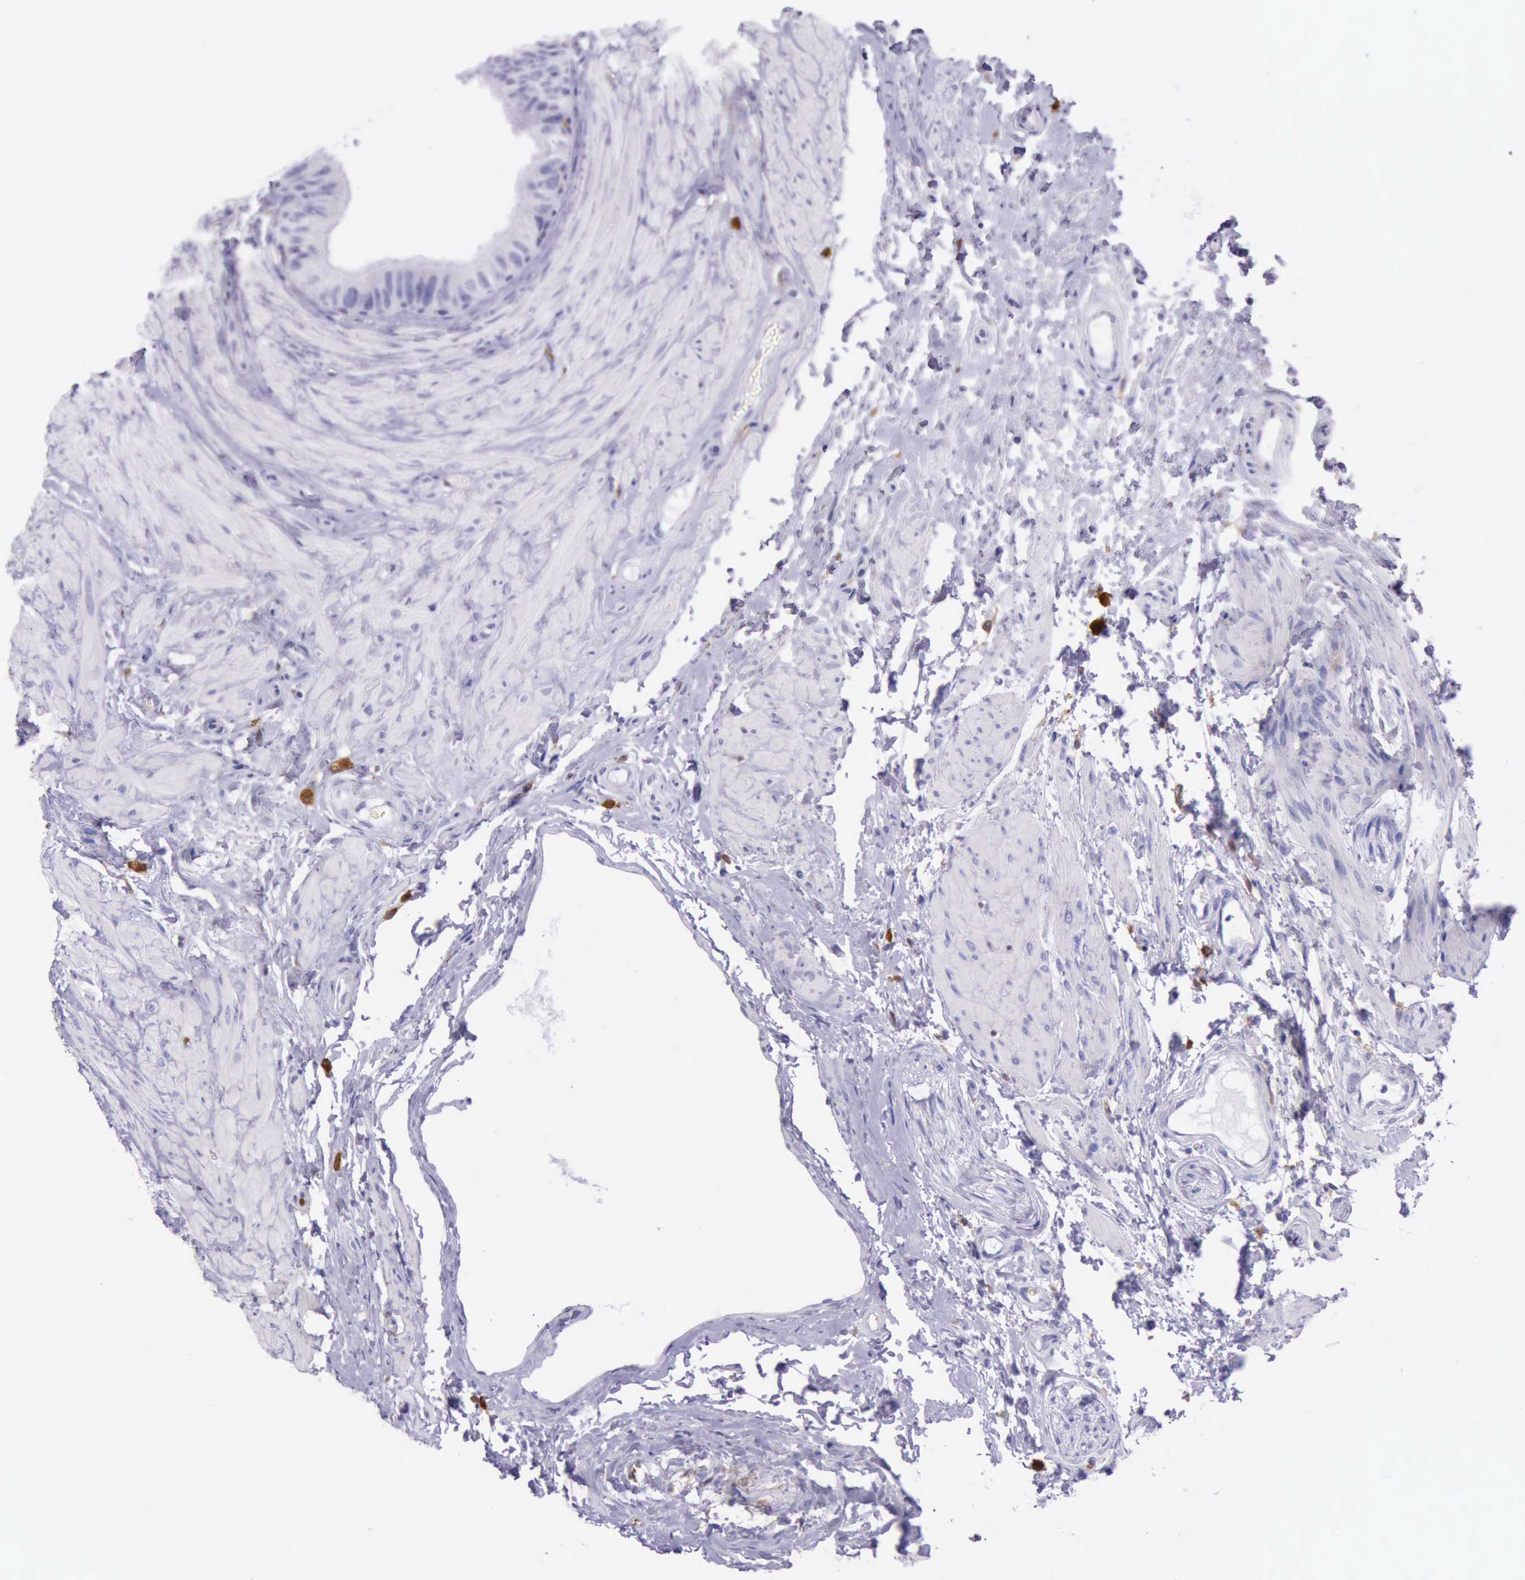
{"staining": {"intensity": "negative", "quantity": "none", "location": "none"}, "tissue": "epididymis", "cell_type": "Glandular cells", "image_type": "normal", "snomed": [{"axis": "morphology", "description": "Normal tissue, NOS"}, {"axis": "topography", "description": "Epididymis"}], "caption": "The immunohistochemistry histopathology image has no significant staining in glandular cells of epididymis. Nuclei are stained in blue.", "gene": "BTK", "patient": {"sex": "male", "age": 68}}